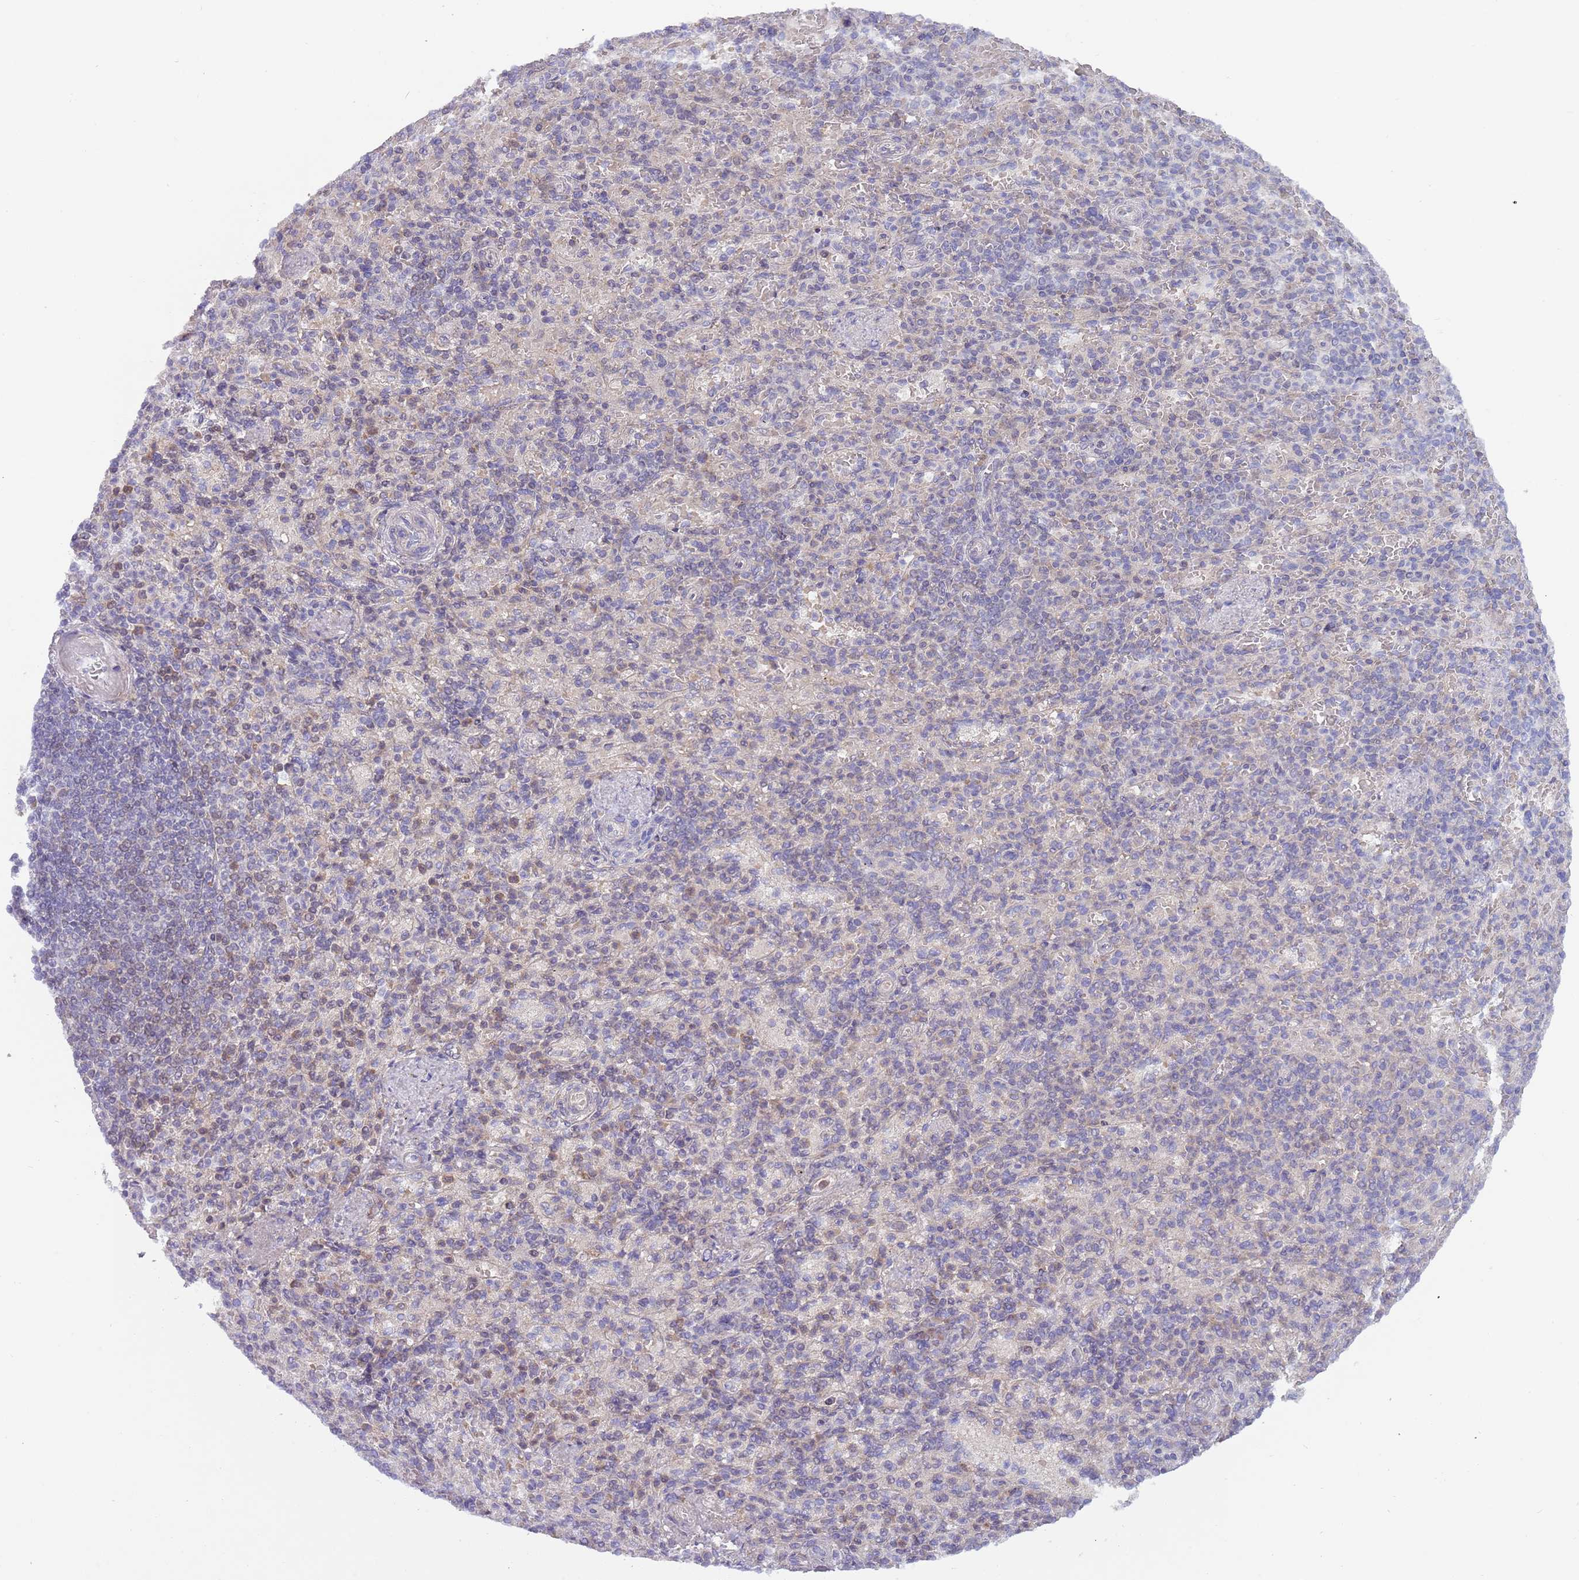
{"staining": {"intensity": "weak", "quantity": "<25%", "location": "cytoplasmic/membranous"}, "tissue": "spleen", "cell_type": "Cells in red pulp", "image_type": "normal", "snomed": [{"axis": "morphology", "description": "Normal tissue, NOS"}, {"axis": "topography", "description": "Spleen"}], "caption": "The IHC micrograph has no significant staining in cells in red pulp of spleen. (DAB IHC visualized using brightfield microscopy, high magnification).", "gene": "PRAC1", "patient": {"sex": "female", "age": 74}}